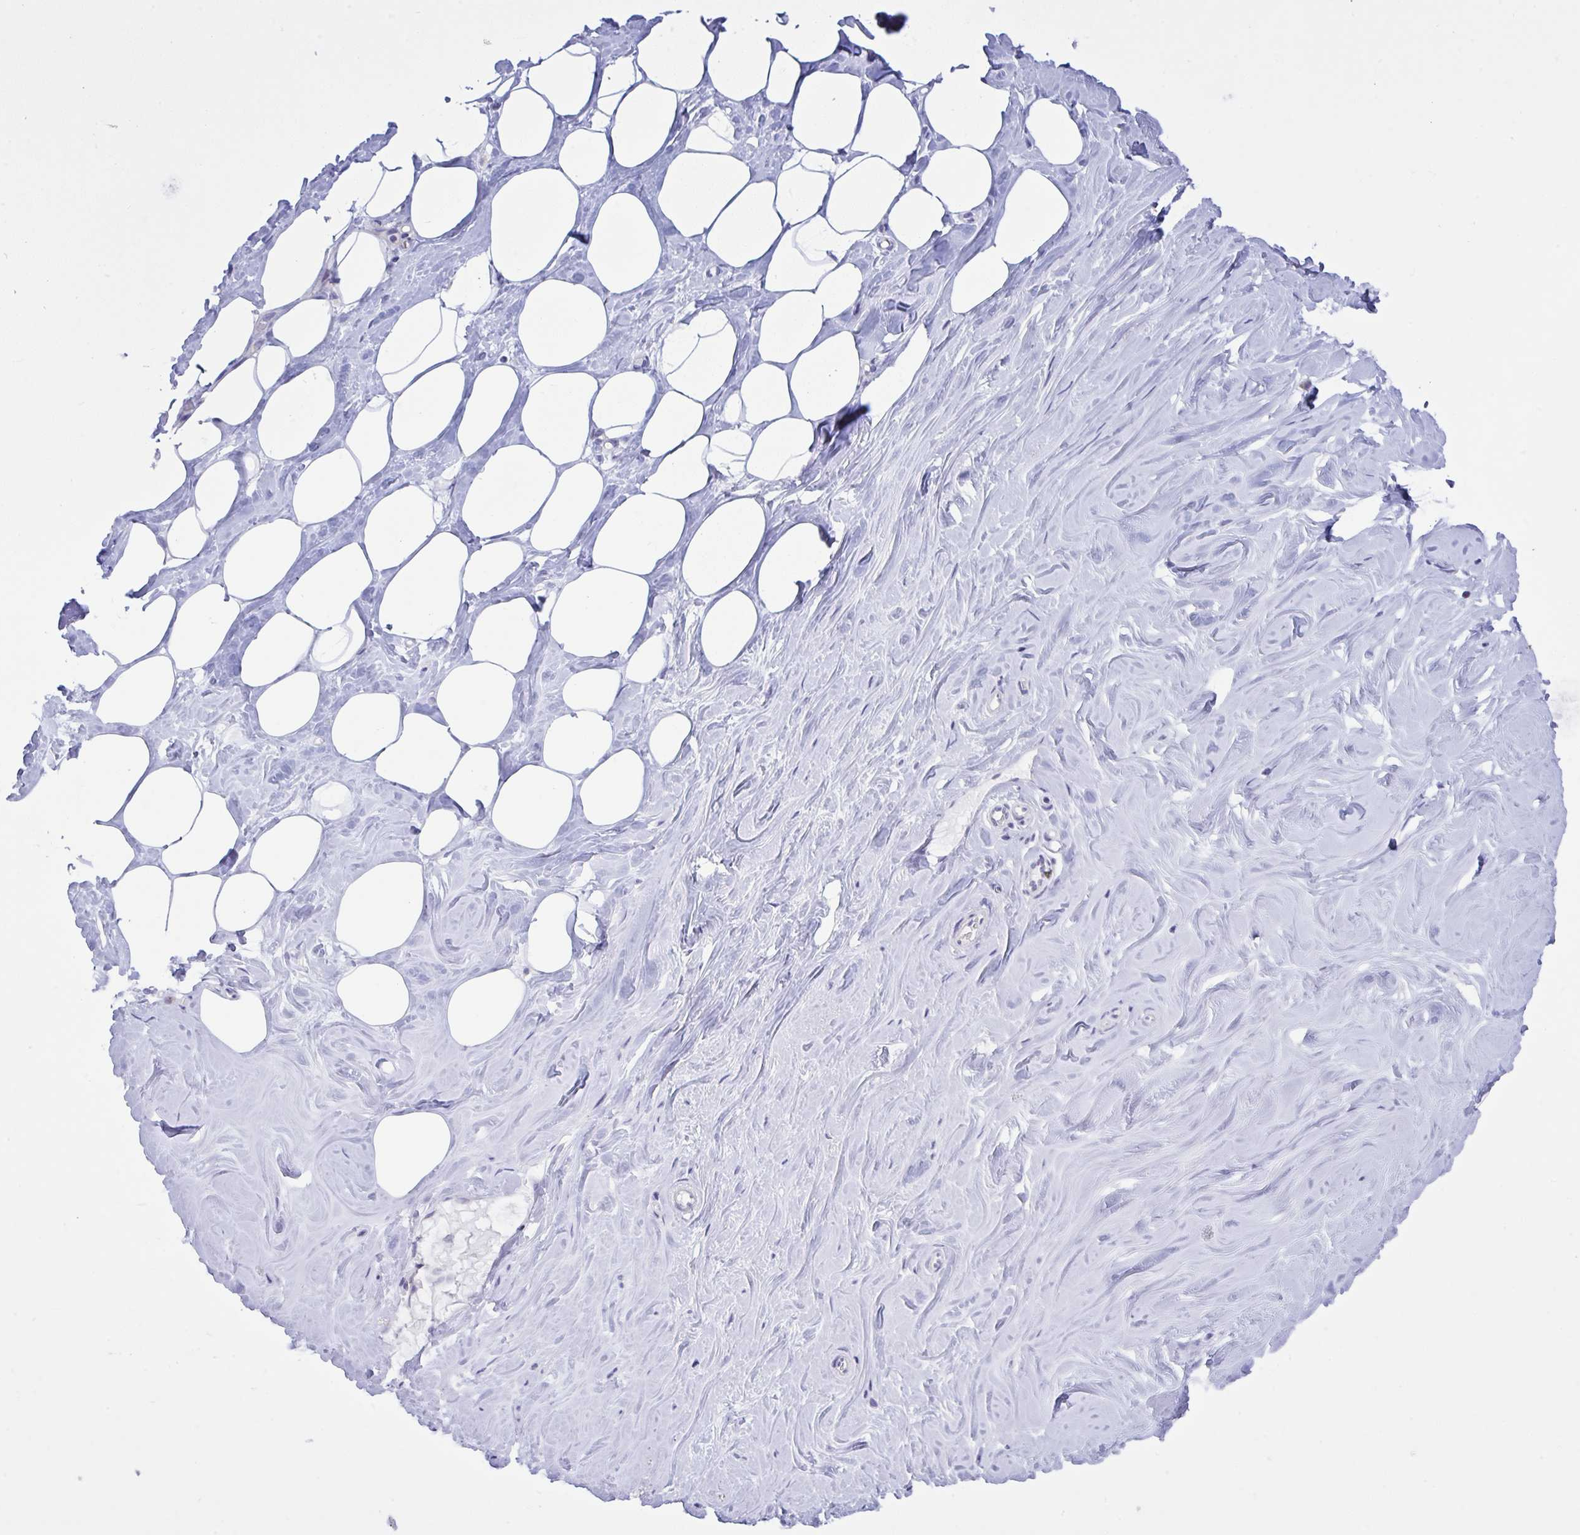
{"staining": {"intensity": "negative", "quantity": "none", "location": "none"}, "tissue": "breast", "cell_type": "Adipocytes", "image_type": "normal", "snomed": [{"axis": "morphology", "description": "Normal tissue, NOS"}, {"axis": "topography", "description": "Breast"}], "caption": "High power microscopy micrograph of an immunohistochemistry (IHC) histopathology image of unremarkable breast, revealing no significant positivity in adipocytes.", "gene": "TMEM41A", "patient": {"sex": "female", "age": 27}}